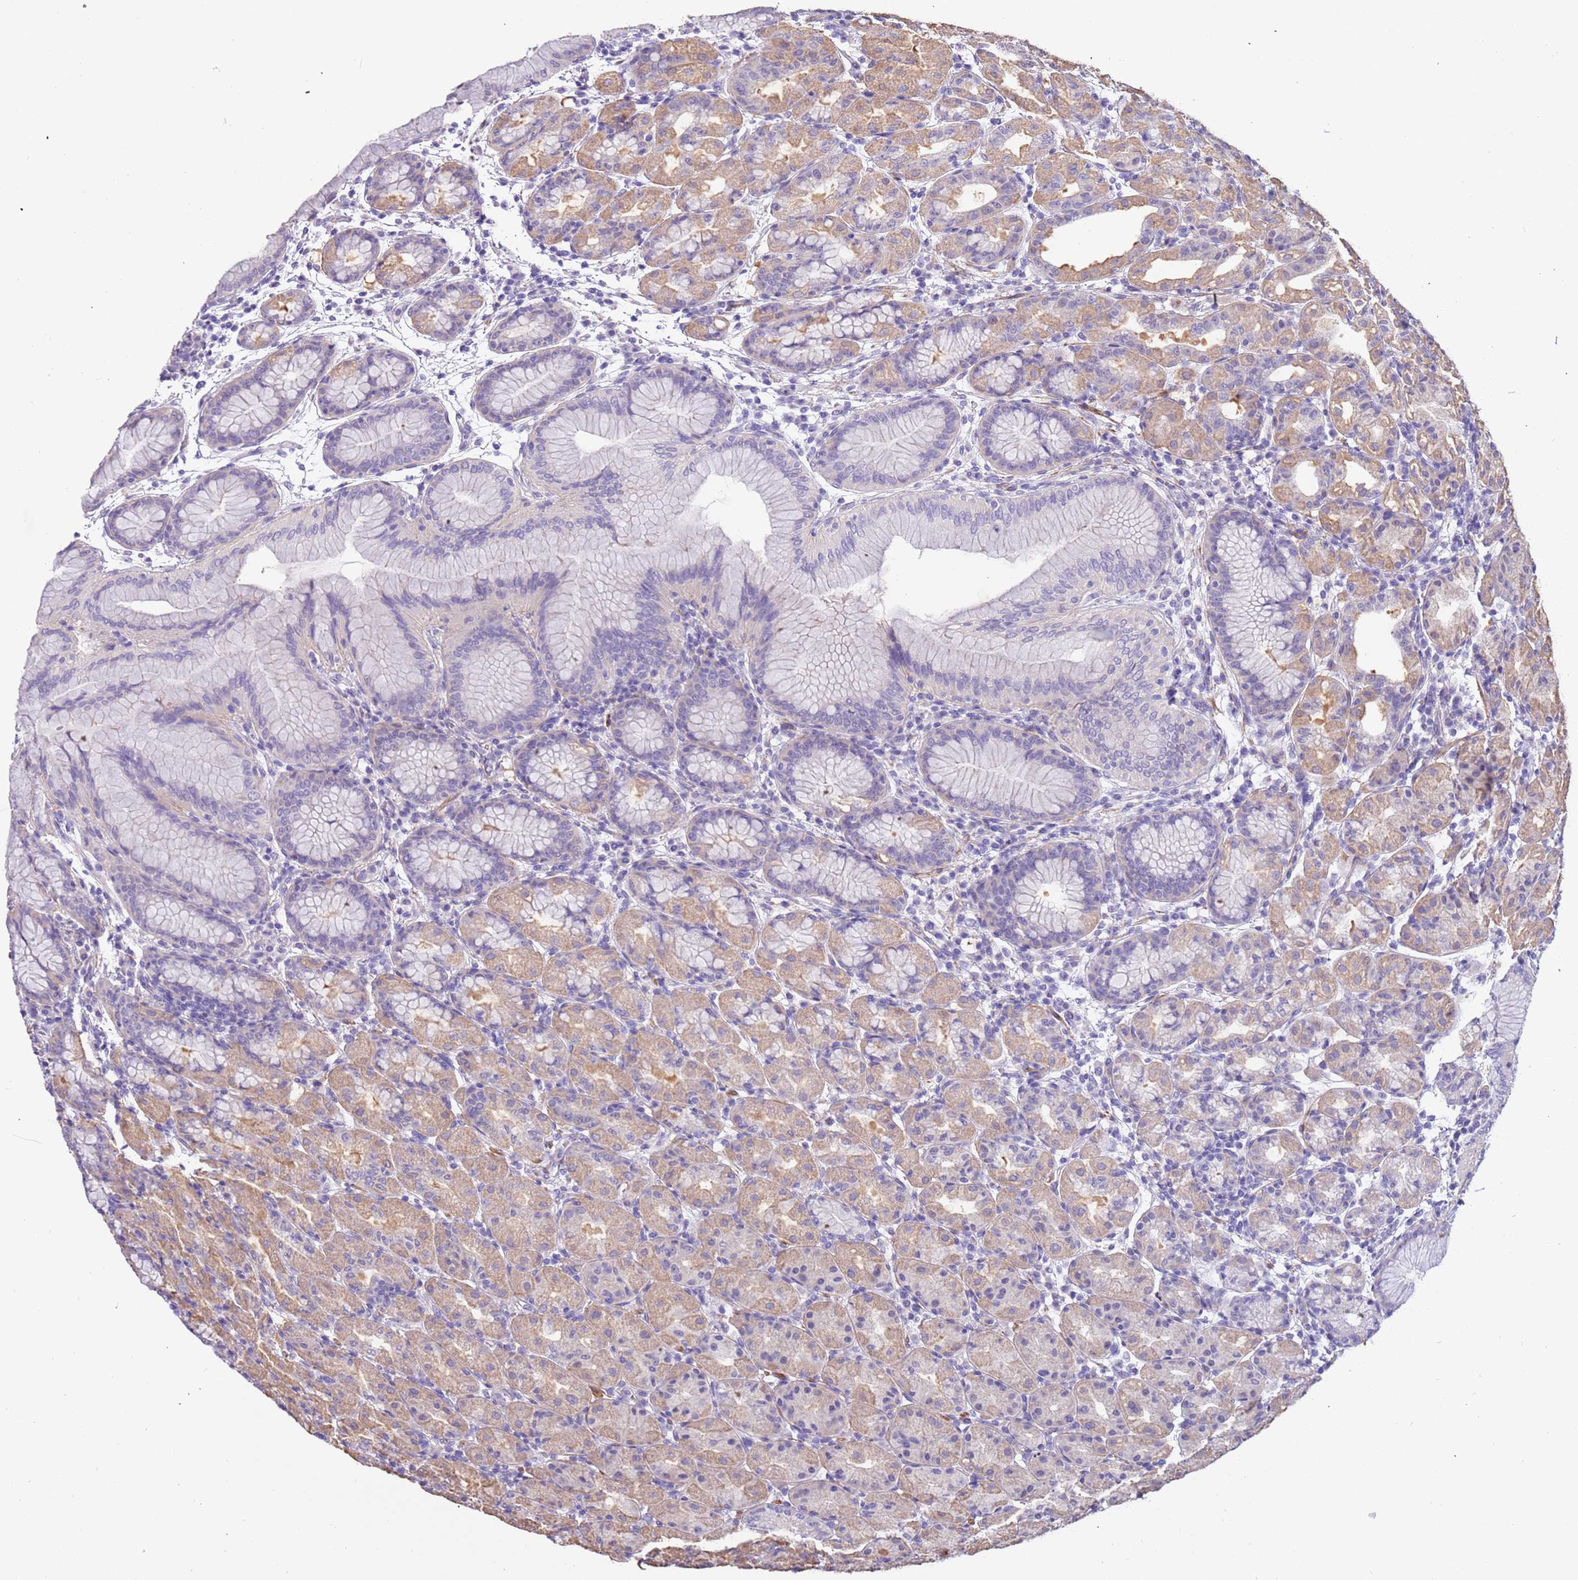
{"staining": {"intensity": "weak", "quantity": "25%-75%", "location": "cytoplasmic/membranous"}, "tissue": "stomach", "cell_type": "Glandular cells", "image_type": "normal", "snomed": [{"axis": "morphology", "description": "Normal tissue, NOS"}, {"axis": "topography", "description": "Stomach"}], "caption": "A histopathology image of human stomach stained for a protein demonstrates weak cytoplasmic/membranous brown staining in glandular cells. The staining was performed using DAB (3,3'-diaminobenzidine) to visualize the protein expression in brown, while the nuclei were stained in blue with hematoxylin (Magnification: 20x).", "gene": "PCGF2", "patient": {"sex": "female", "age": 79}}